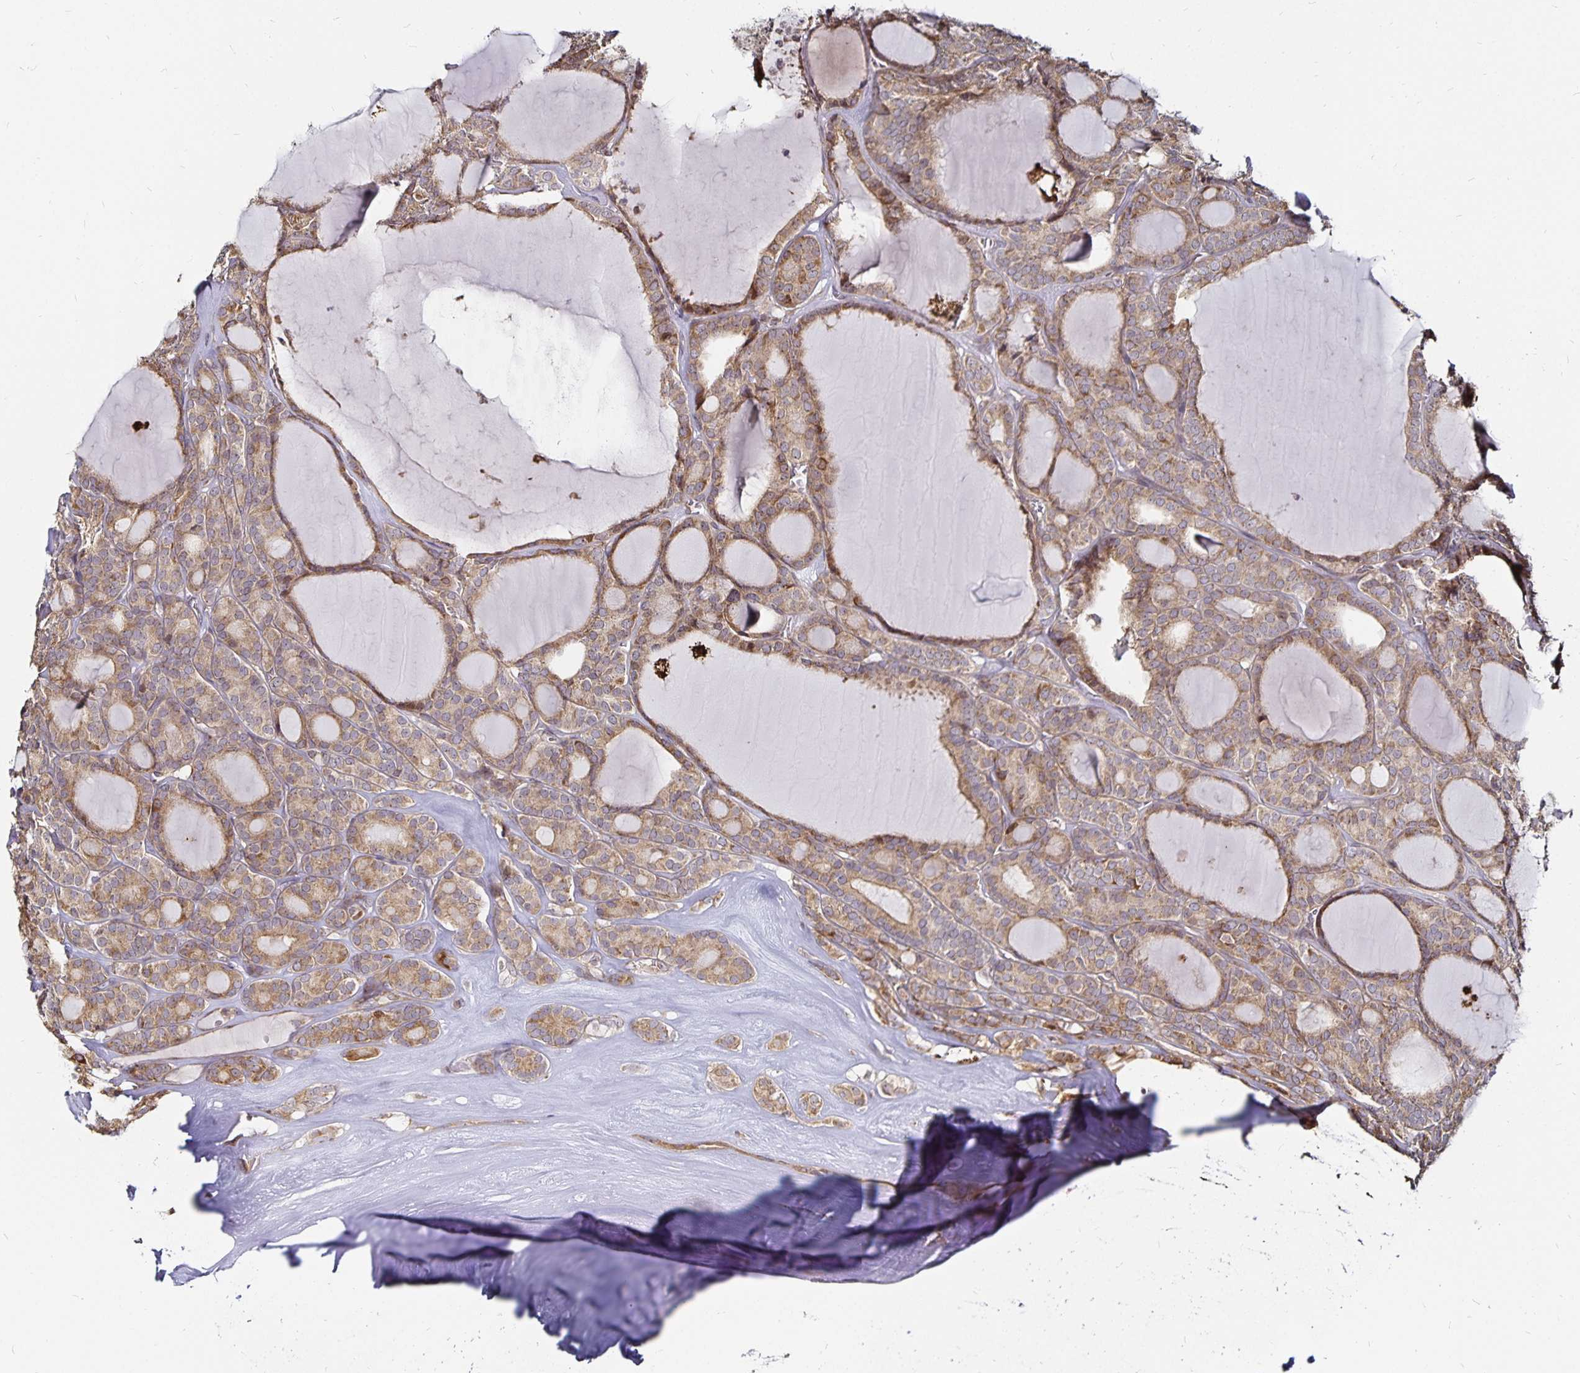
{"staining": {"intensity": "moderate", "quantity": ">75%", "location": "cytoplasmic/membranous"}, "tissue": "thyroid cancer", "cell_type": "Tumor cells", "image_type": "cancer", "snomed": [{"axis": "morphology", "description": "Follicular adenoma carcinoma, NOS"}, {"axis": "topography", "description": "Thyroid gland"}], "caption": "The immunohistochemical stain shows moderate cytoplasmic/membranous expression in tumor cells of thyroid cancer (follicular adenoma carcinoma) tissue.", "gene": "CYP27A1", "patient": {"sex": "male", "age": 74}}